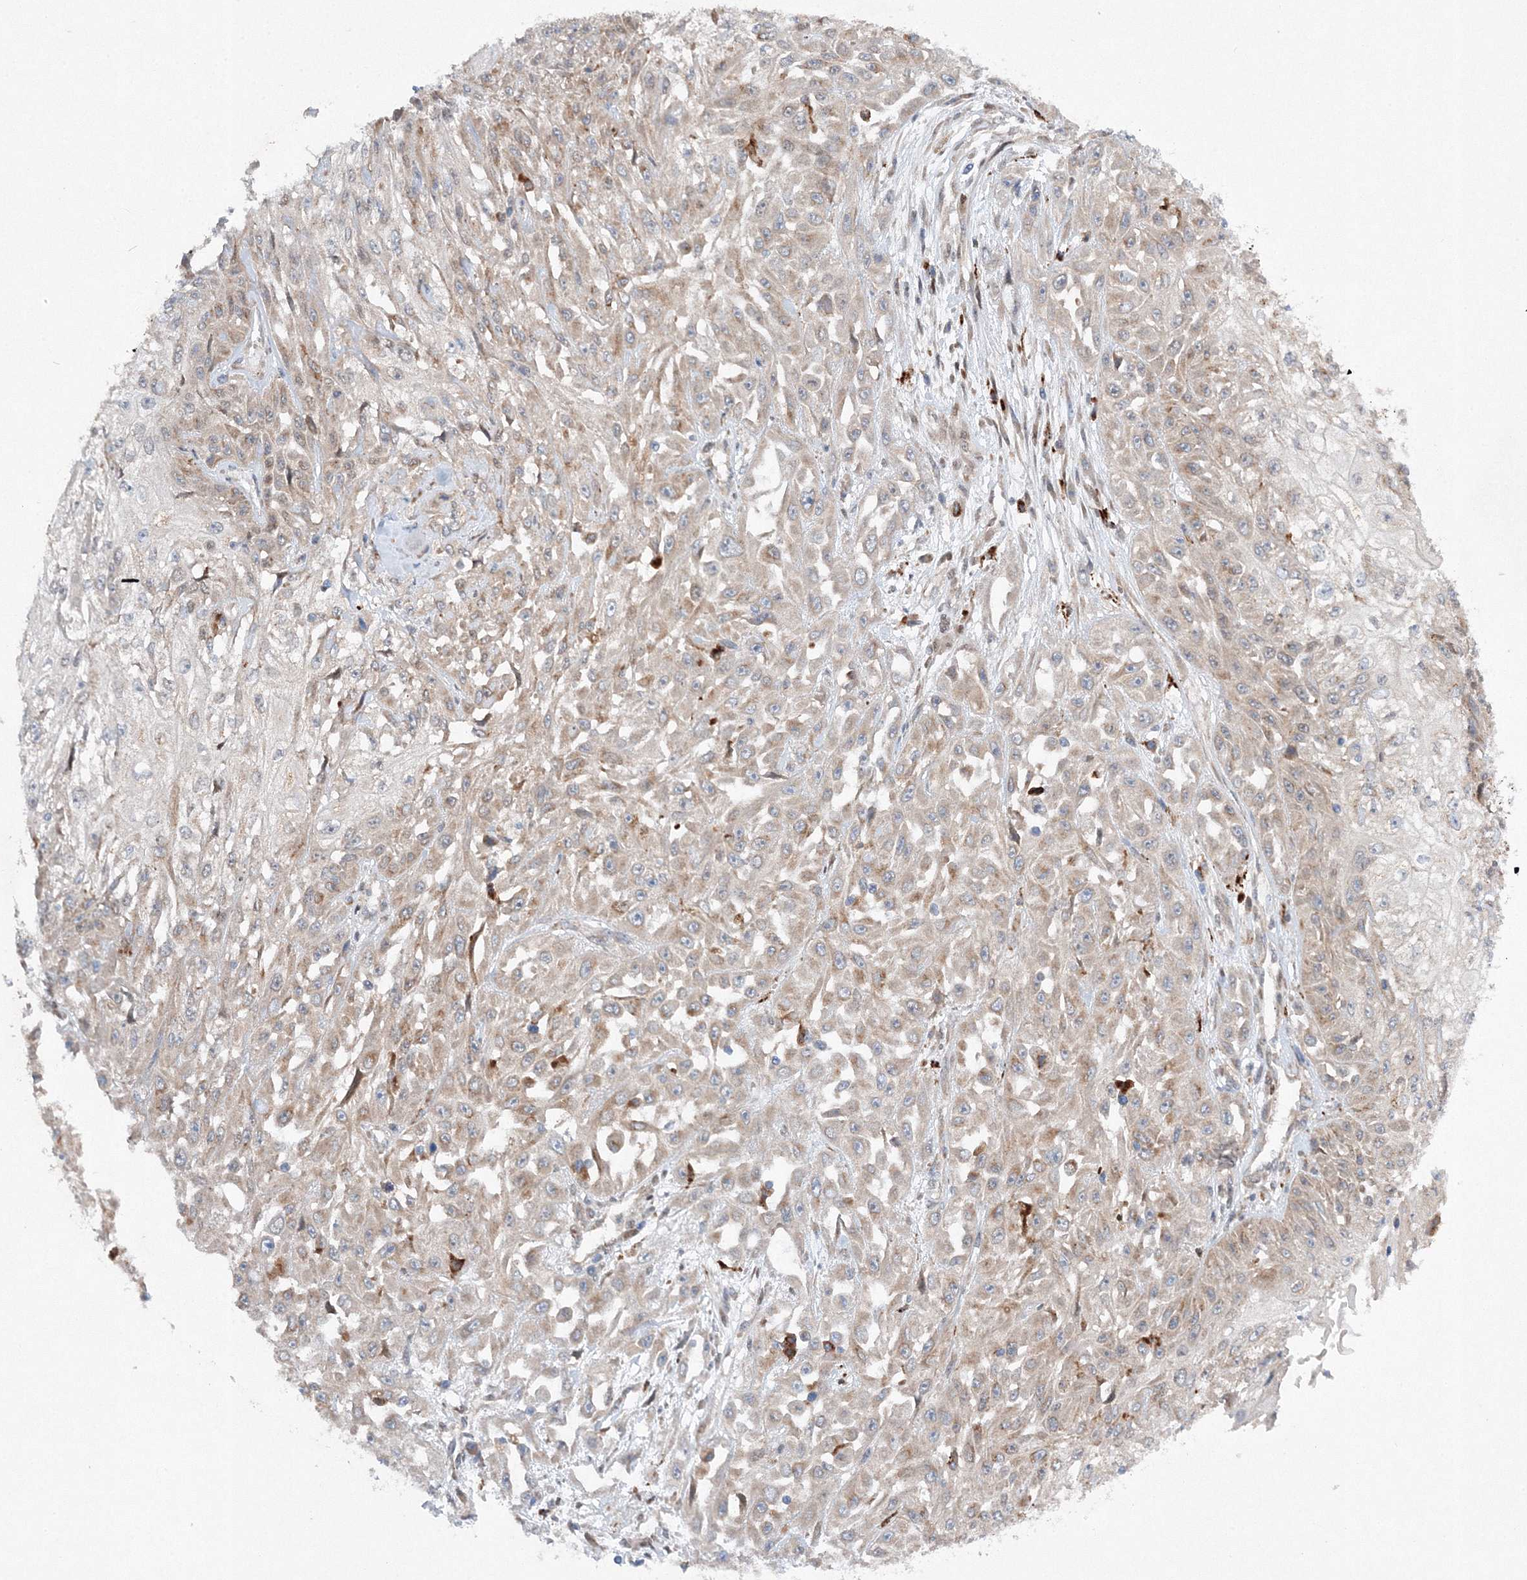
{"staining": {"intensity": "weak", "quantity": ">75%", "location": "cytoplasmic/membranous"}, "tissue": "skin cancer", "cell_type": "Tumor cells", "image_type": "cancer", "snomed": [{"axis": "morphology", "description": "Squamous cell carcinoma, NOS"}, {"axis": "morphology", "description": "Squamous cell carcinoma, metastatic, NOS"}, {"axis": "topography", "description": "Skin"}, {"axis": "topography", "description": "Lymph node"}], "caption": "An image showing weak cytoplasmic/membranous expression in approximately >75% of tumor cells in skin squamous cell carcinoma, as visualized by brown immunohistochemical staining.", "gene": "SLC36A1", "patient": {"sex": "male", "age": 75}}